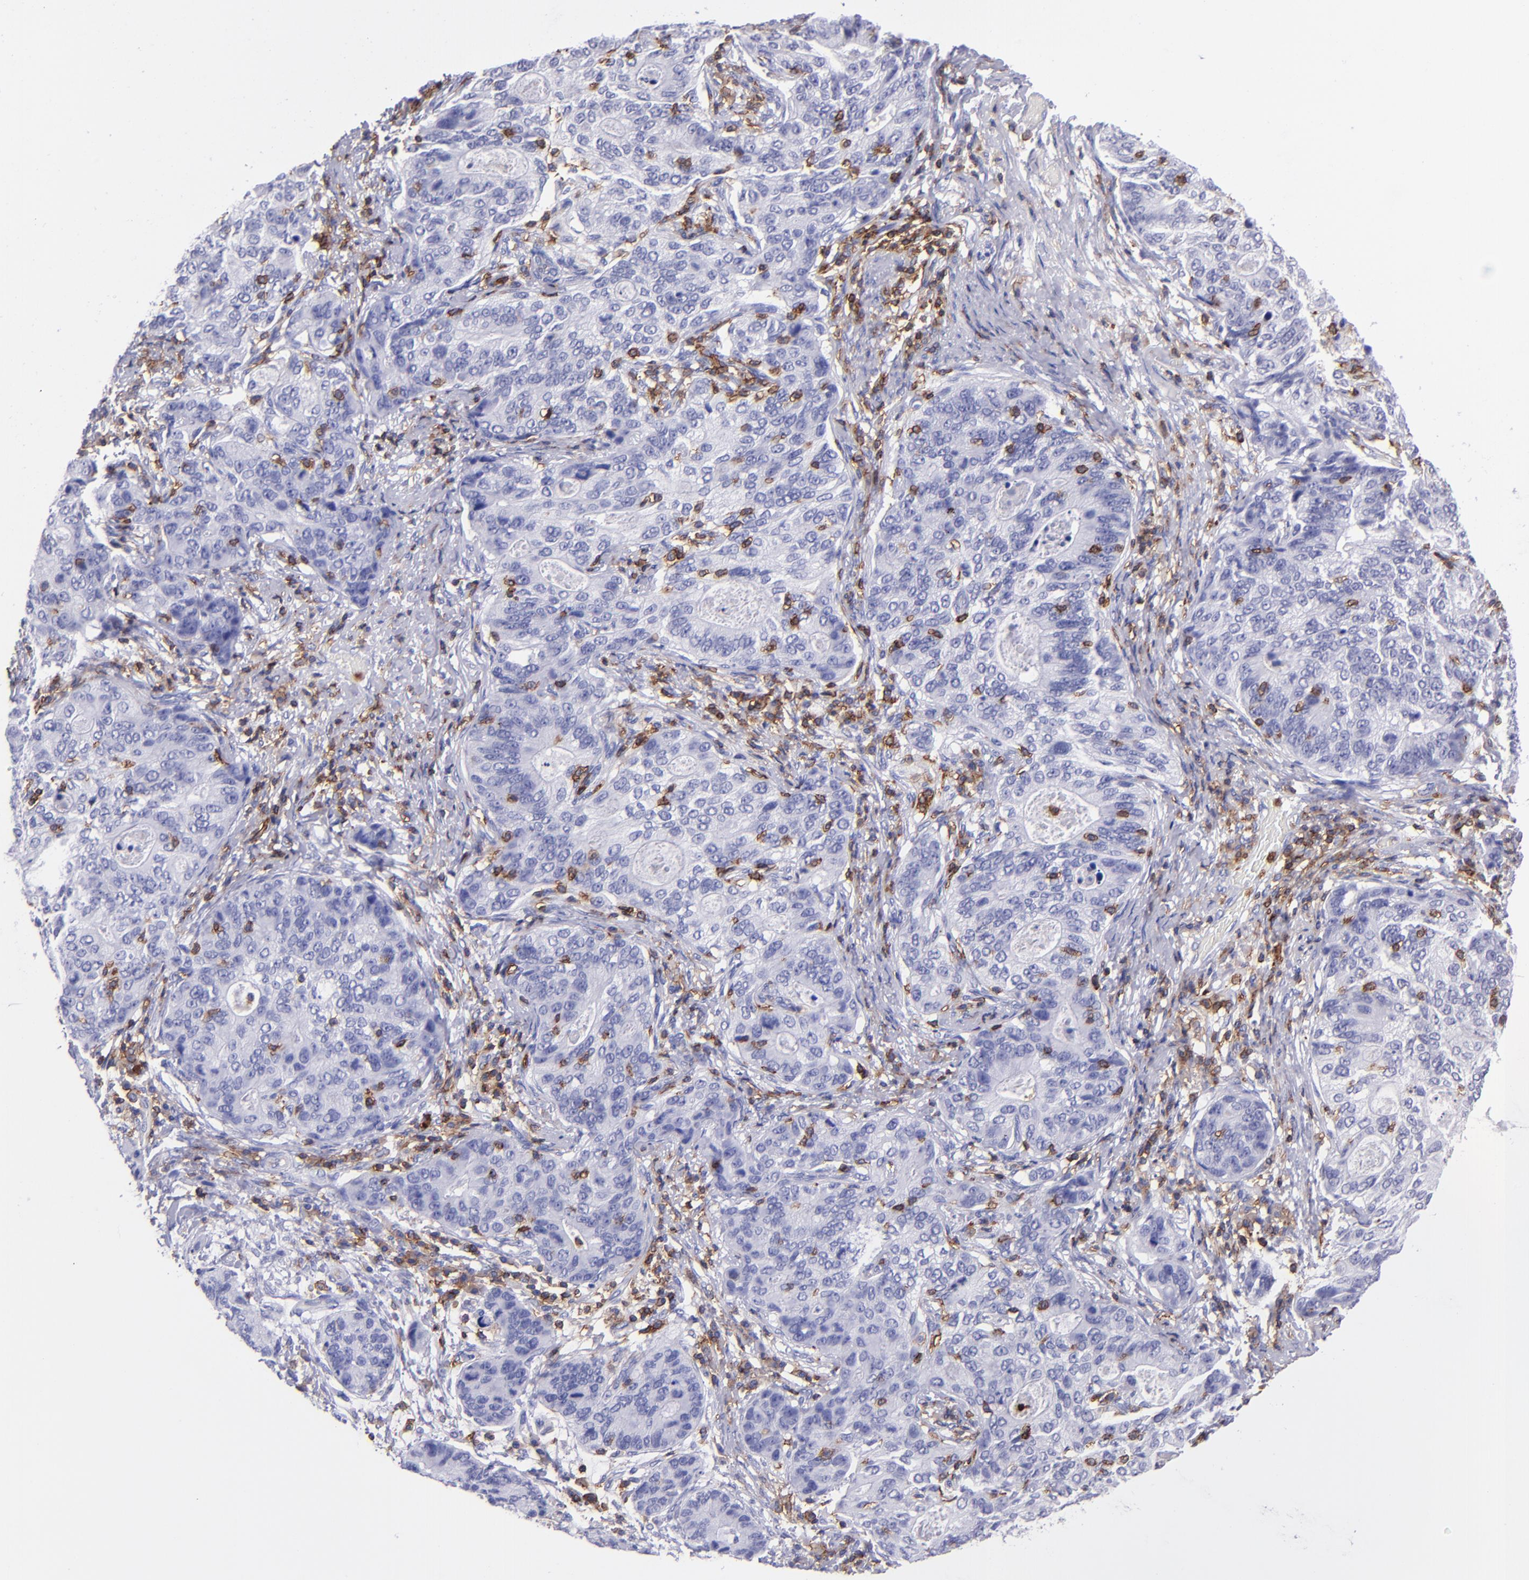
{"staining": {"intensity": "negative", "quantity": "none", "location": "none"}, "tissue": "stomach cancer", "cell_type": "Tumor cells", "image_type": "cancer", "snomed": [{"axis": "morphology", "description": "Adenocarcinoma, NOS"}, {"axis": "topography", "description": "Esophagus"}, {"axis": "topography", "description": "Stomach"}], "caption": "This is a micrograph of immunohistochemistry staining of stomach cancer (adenocarcinoma), which shows no expression in tumor cells.", "gene": "ICAM3", "patient": {"sex": "male", "age": 74}}